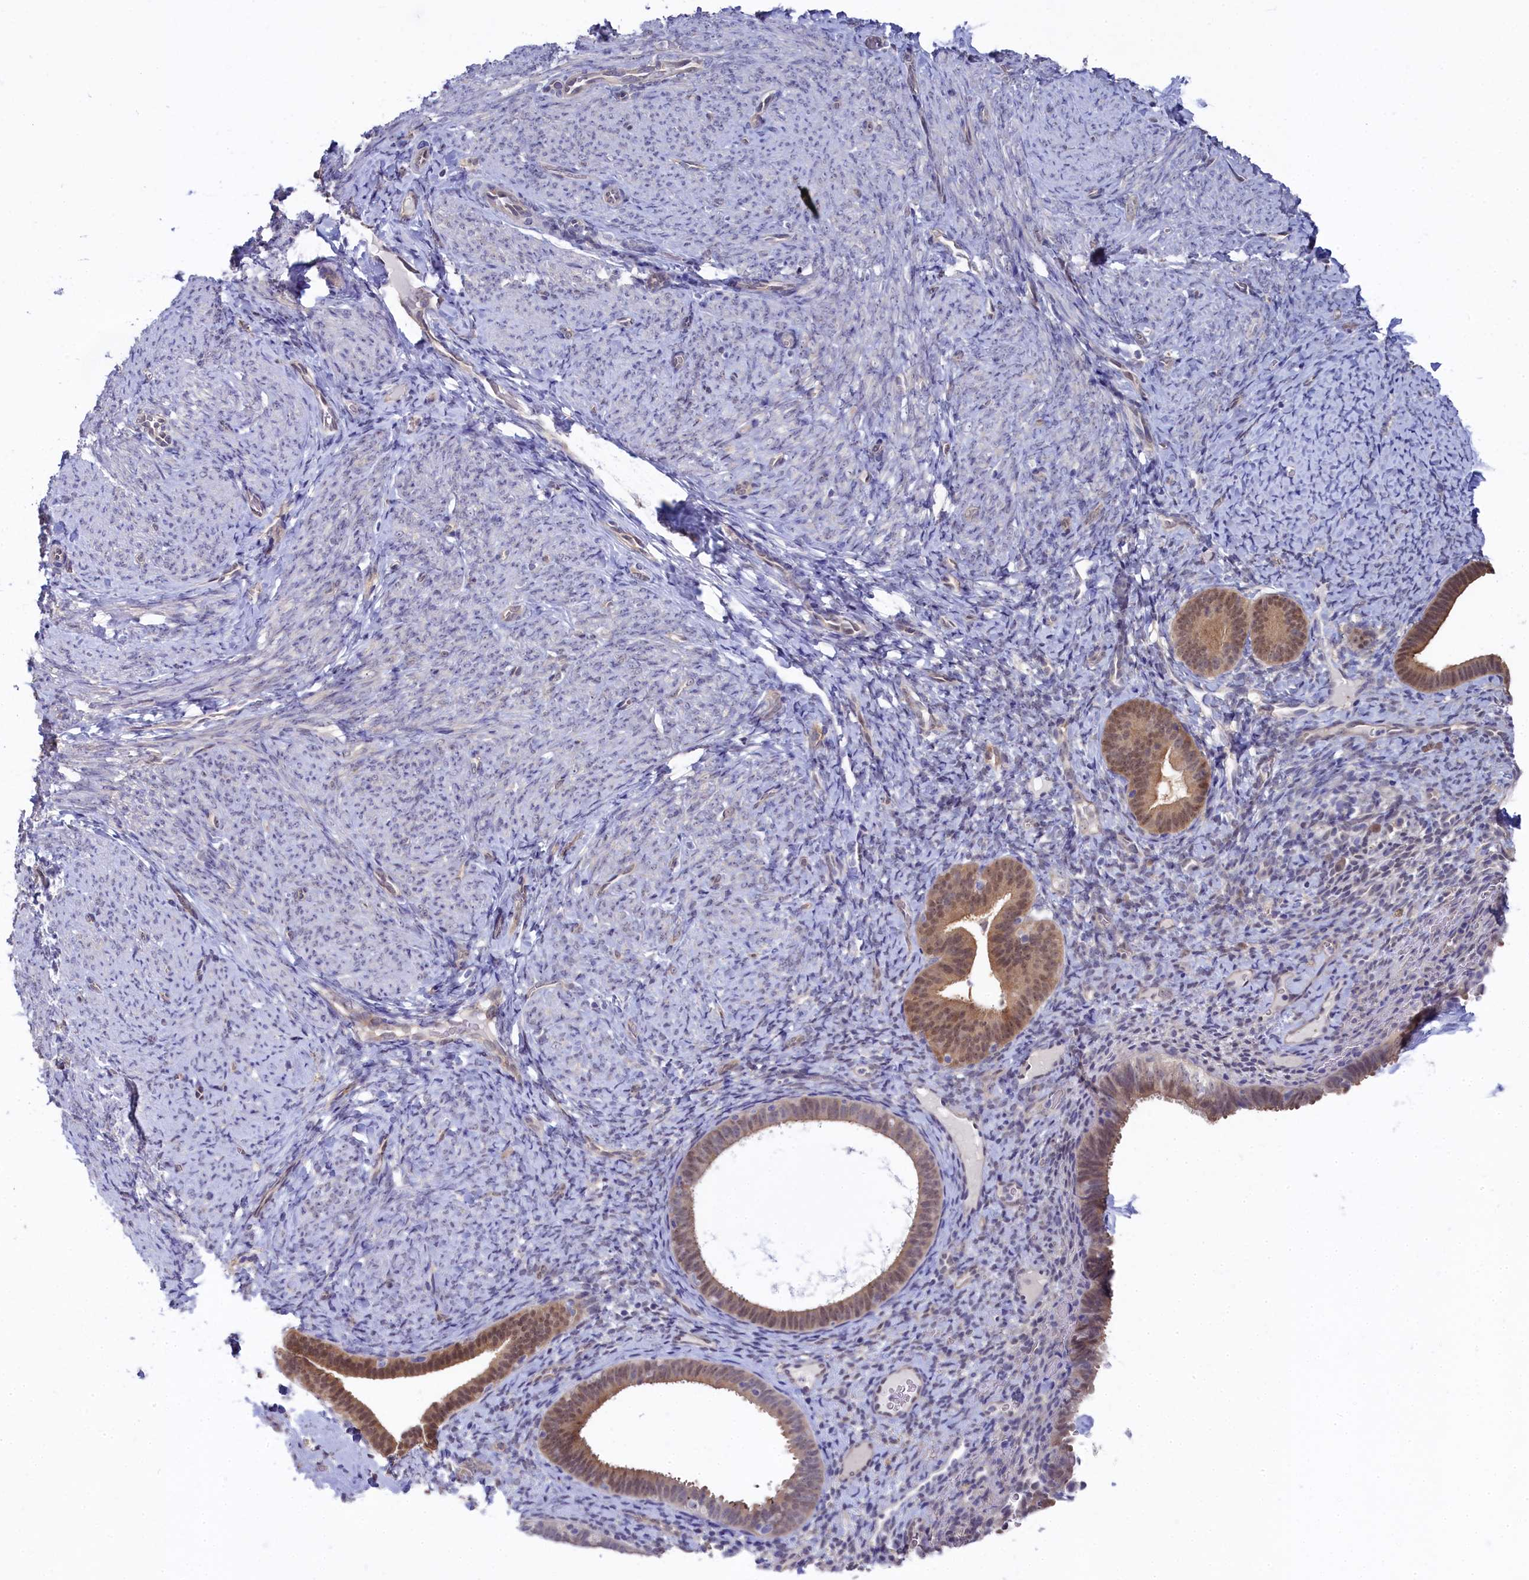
{"staining": {"intensity": "negative", "quantity": "none", "location": "none"}, "tissue": "endometrium", "cell_type": "Cells in endometrial stroma", "image_type": "normal", "snomed": [{"axis": "morphology", "description": "Normal tissue, NOS"}, {"axis": "topography", "description": "Endometrium"}], "caption": "High magnification brightfield microscopy of normal endometrium stained with DAB (3,3'-diaminobenzidine) (brown) and counterstained with hematoxylin (blue): cells in endometrial stroma show no significant staining. Brightfield microscopy of immunohistochemistry stained with DAB (brown) and hematoxylin (blue), captured at high magnification.", "gene": "C11orf54", "patient": {"sex": "female", "age": 65}}